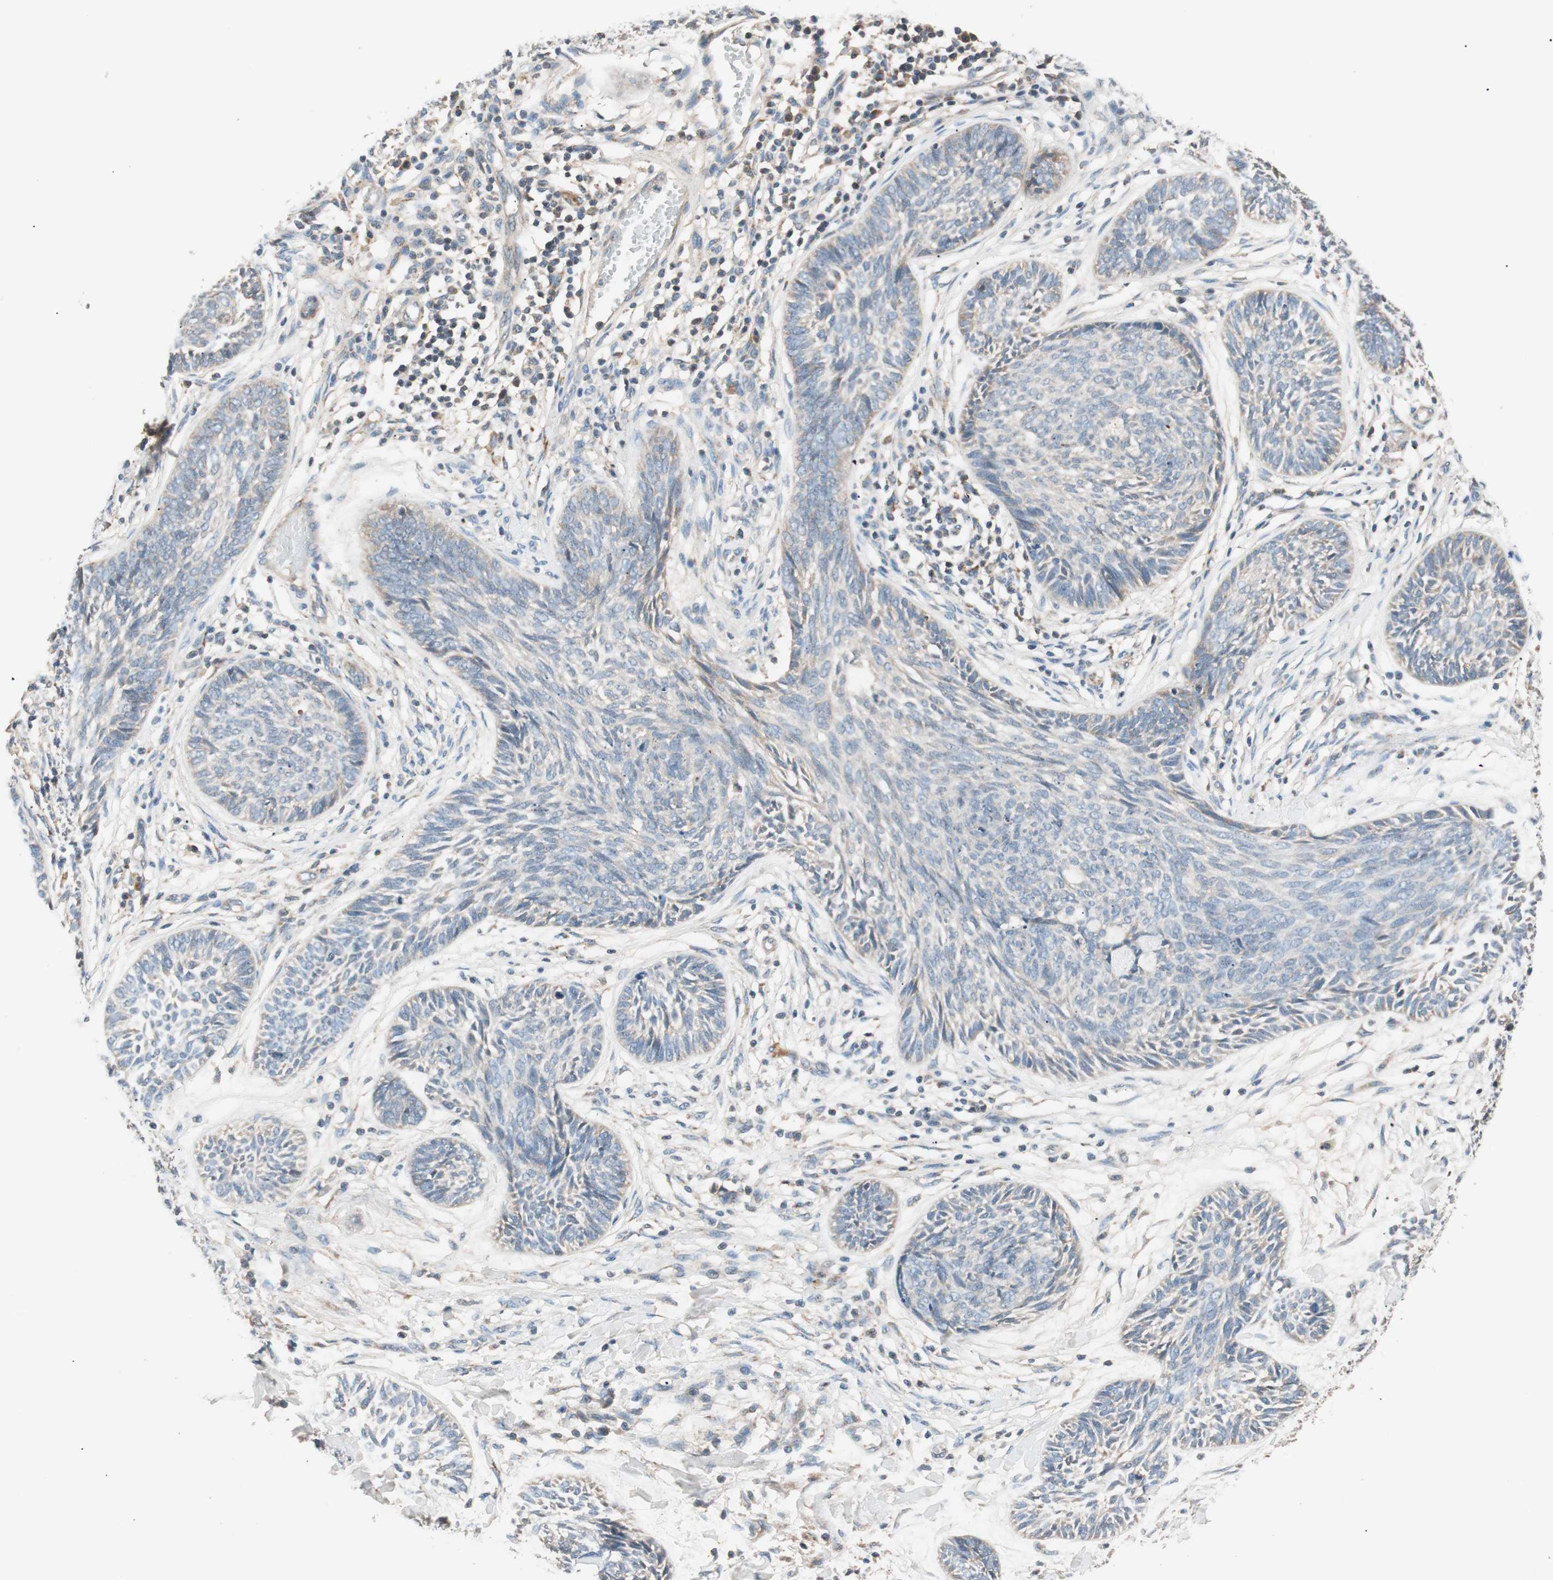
{"staining": {"intensity": "weak", "quantity": "<25%", "location": "cytoplasmic/membranous"}, "tissue": "skin cancer", "cell_type": "Tumor cells", "image_type": "cancer", "snomed": [{"axis": "morphology", "description": "Papilloma, NOS"}, {"axis": "morphology", "description": "Basal cell carcinoma"}, {"axis": "topography", "description": "Skin"}], "caption": "Papilloma (skin) was stained to show a protein in brown. There is no significant expression in tumor cells. (DAB (3,3'-diaminobenzidine) IHC with hematoxylin counter stain).", "gene": "HPN", "patient": {"sex": "male", "age": 87}}